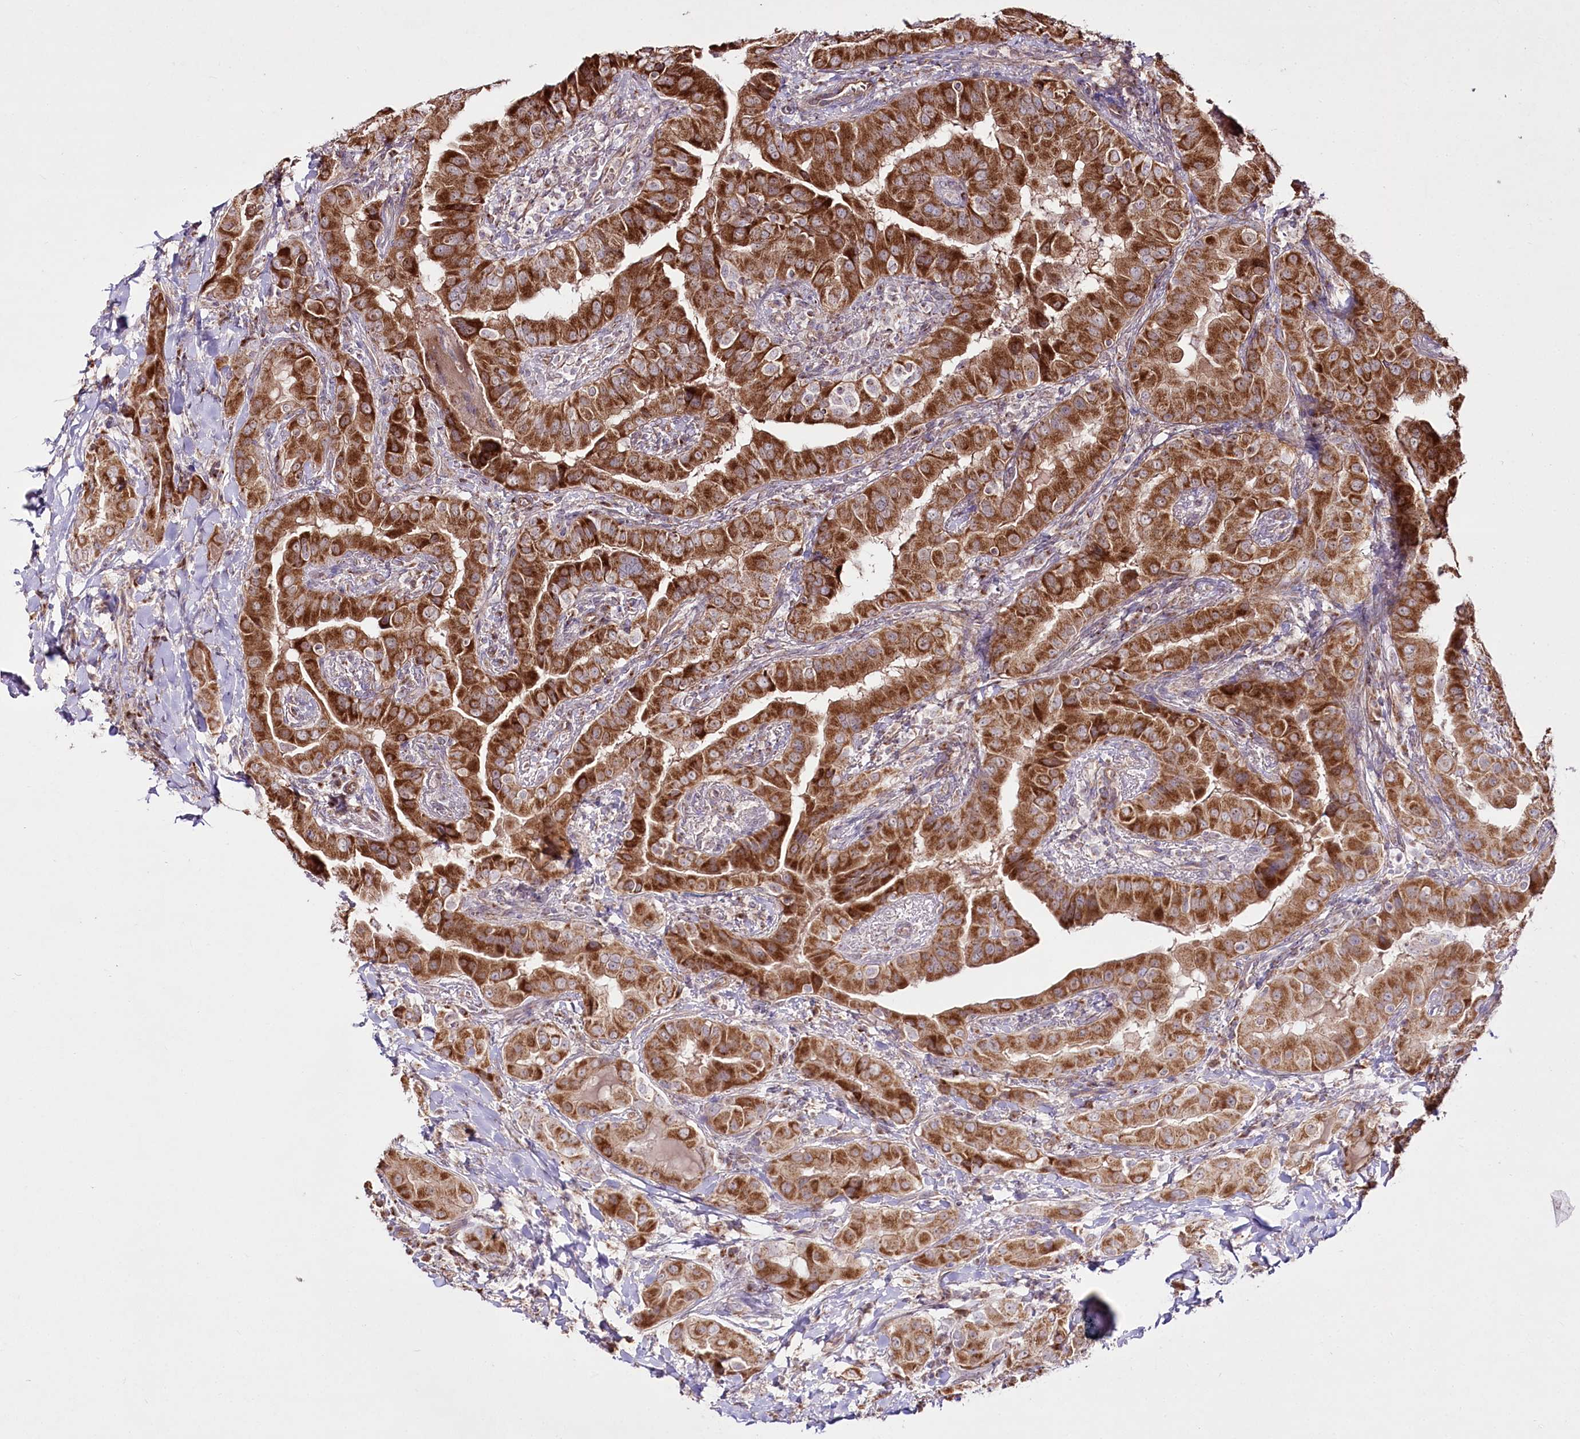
{"staining": {"intensity": "moderate", "quantity": ">75%", "location": "cytoplasmic/membranous"}, "tissue": "thyroid cancer", "cell_type": "Tumor cells", "image_type": "cancer", "snomed": [{"axis": "morphology", "description": "Papillary adenocarcinoma, NOS"}, {"axis": "topography", "description": "Thyroid gland"}], "caption": "Protein analysis of thyroid papillary adenocarcinoma tissue exhibits moderate cytoplasmic/membranous positivity in about >75% of tumor cells. (DAB IHC with brightfield microscopy, high magnification).", "gene": "REXO2", "patient": {"sex": "male", "age": 33}}